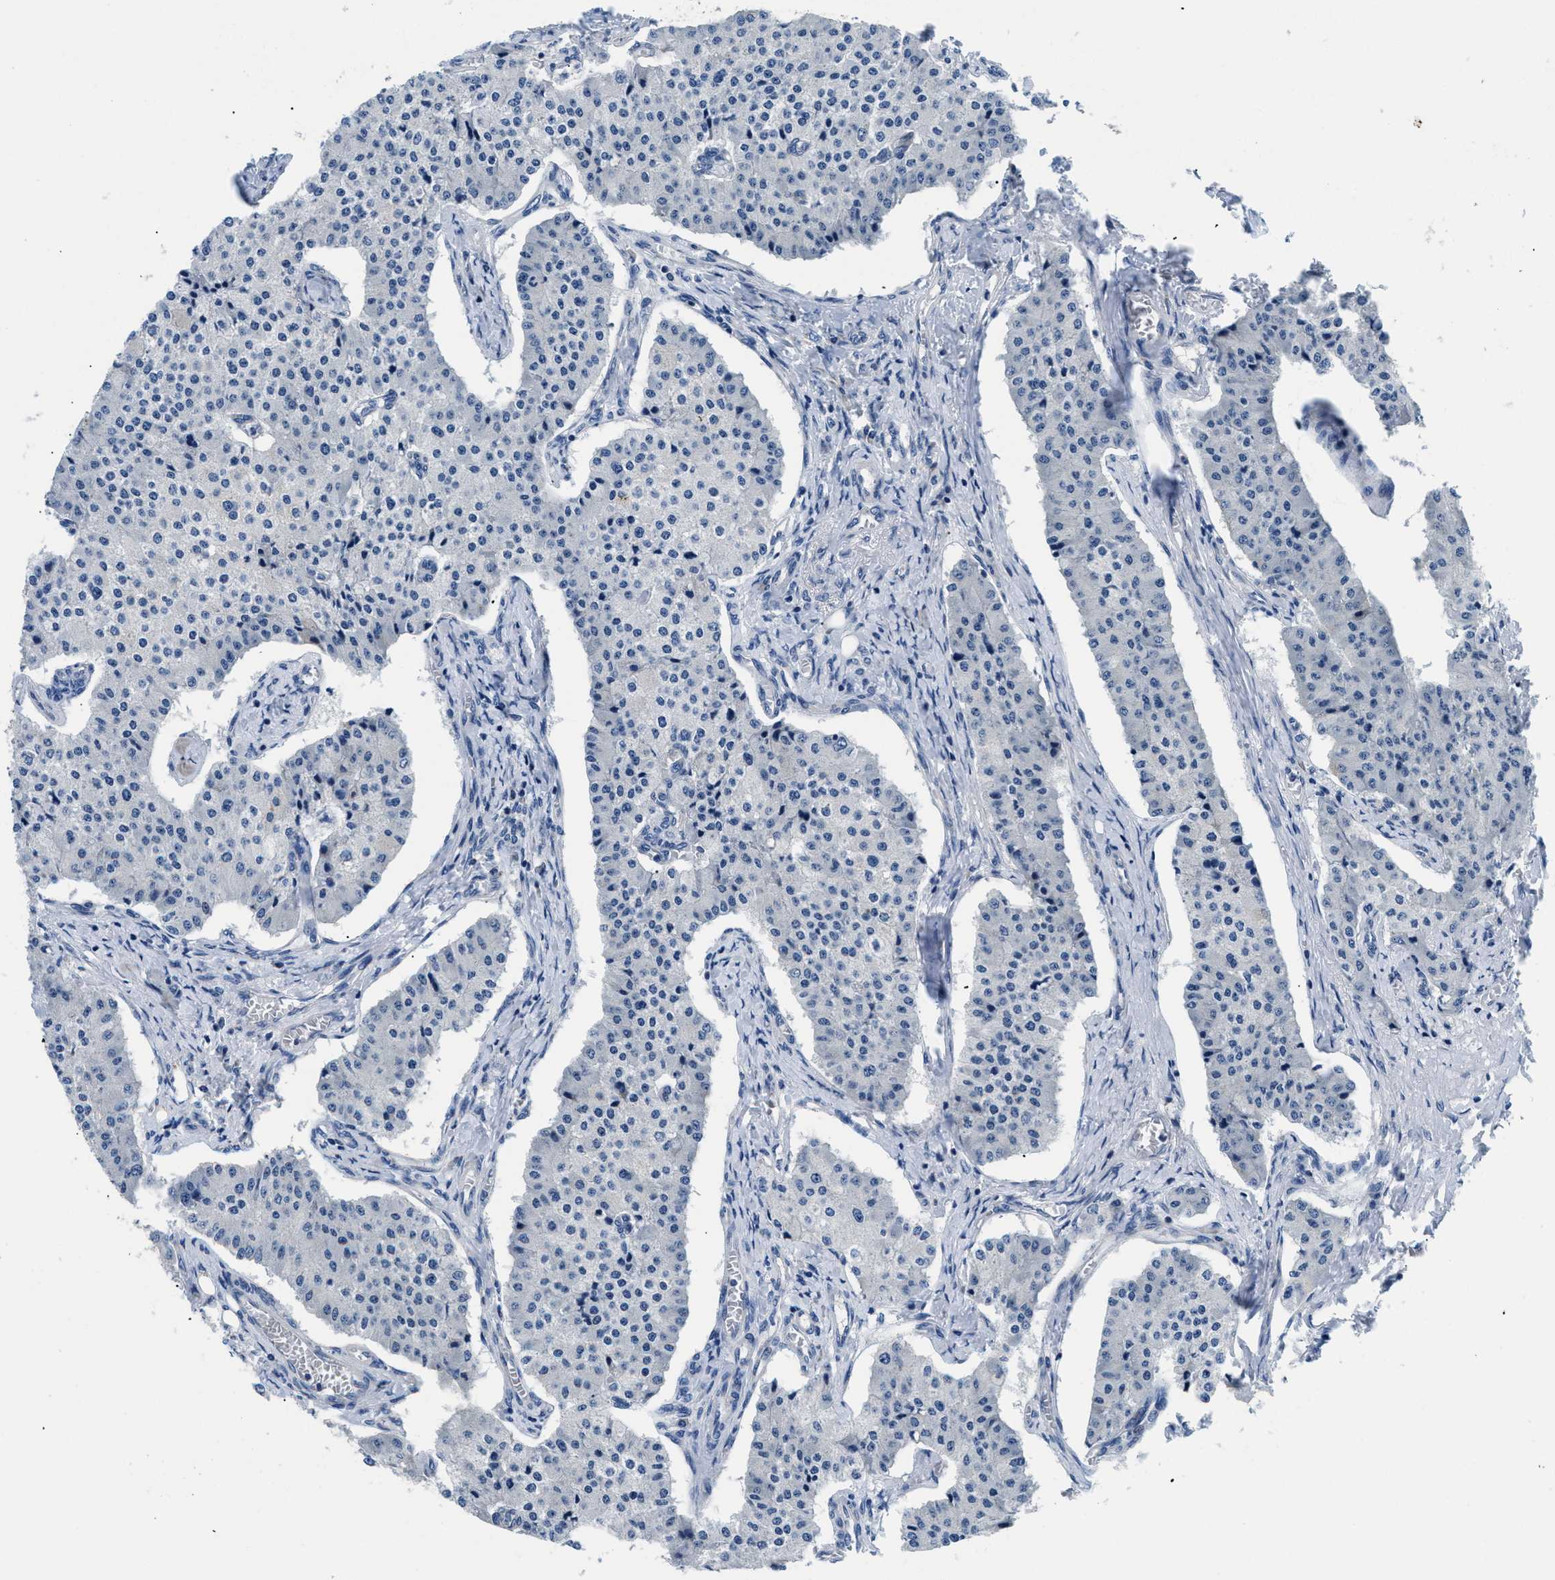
{"staining": {"intensity": "negative", "quantity": "none", "location": "none"}, "tissue": "carcinoid", "cell_type": "Tumor cells", "image_type": "cancer", "snomed": [{"axis": "morphology", "description": "Carcinoid, malignant, NOS"}, {"axis": "topography", "description": "Colon"}], "caption": "A micrograph of human carcinoid (malignant) is negative for staining in tumor cells.", "gene": "ABCF1", "patient": {"sex": "female", "age": 52}}